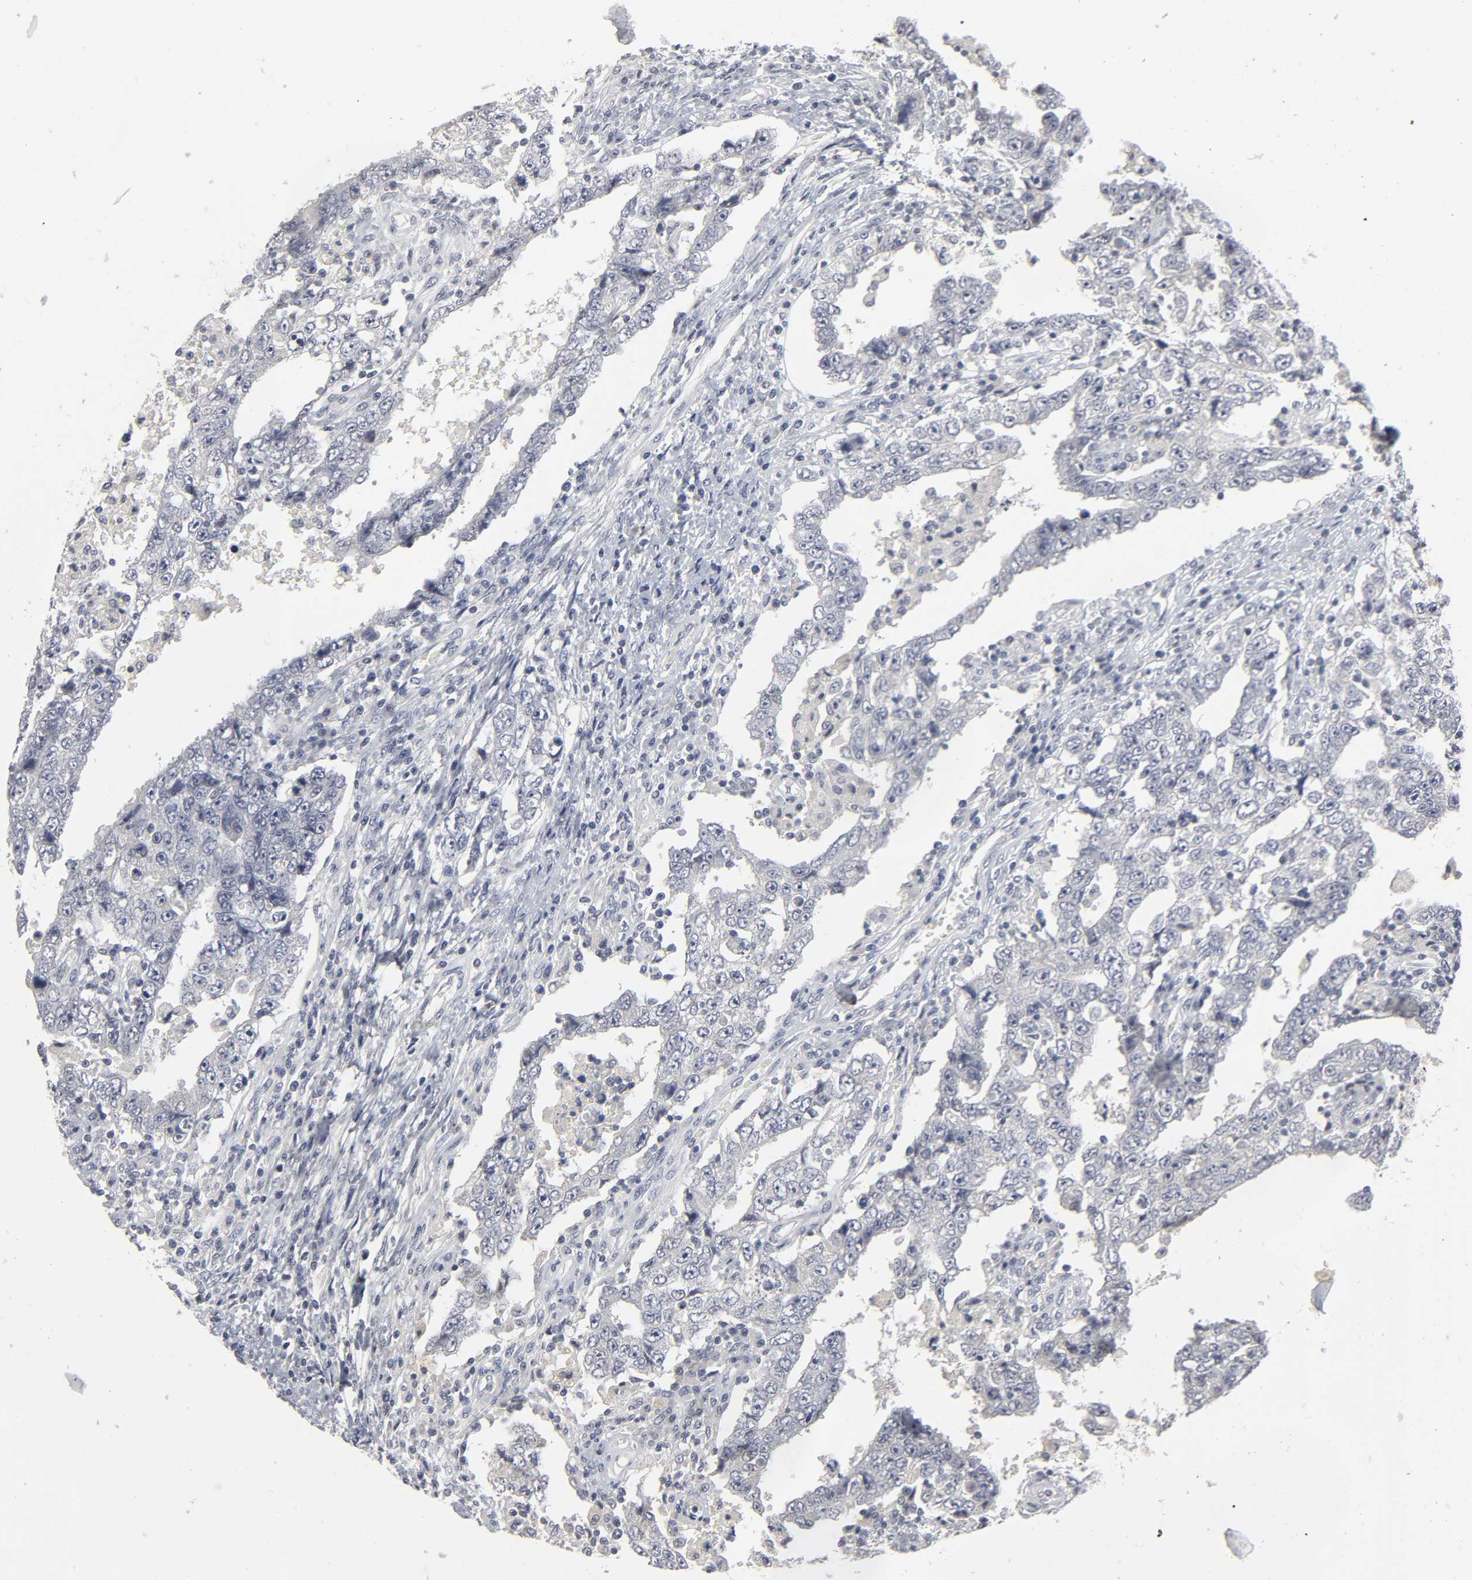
{"staining": {"intensity": "negative", "quantity": "none", "location": "none"}, "tissue": "testis cancer", "cell_type": "Tumor cells", "image_type": "cancer", "snomed": [{"axis": "morphology", "description": "Carcinoma, Embryonal, NOS"}, {"axis": "topography", "description": "Testis"}], "caption": "Immunohistochemical staining of human embryonal carcinoma (testis) reveals no significant positivity in tumor cells. (Brightfield microscopy of DAB immunohistochemistry at high magnification).", "gene": "TCAP", "patient": {"sex": "male", "age": 26}}